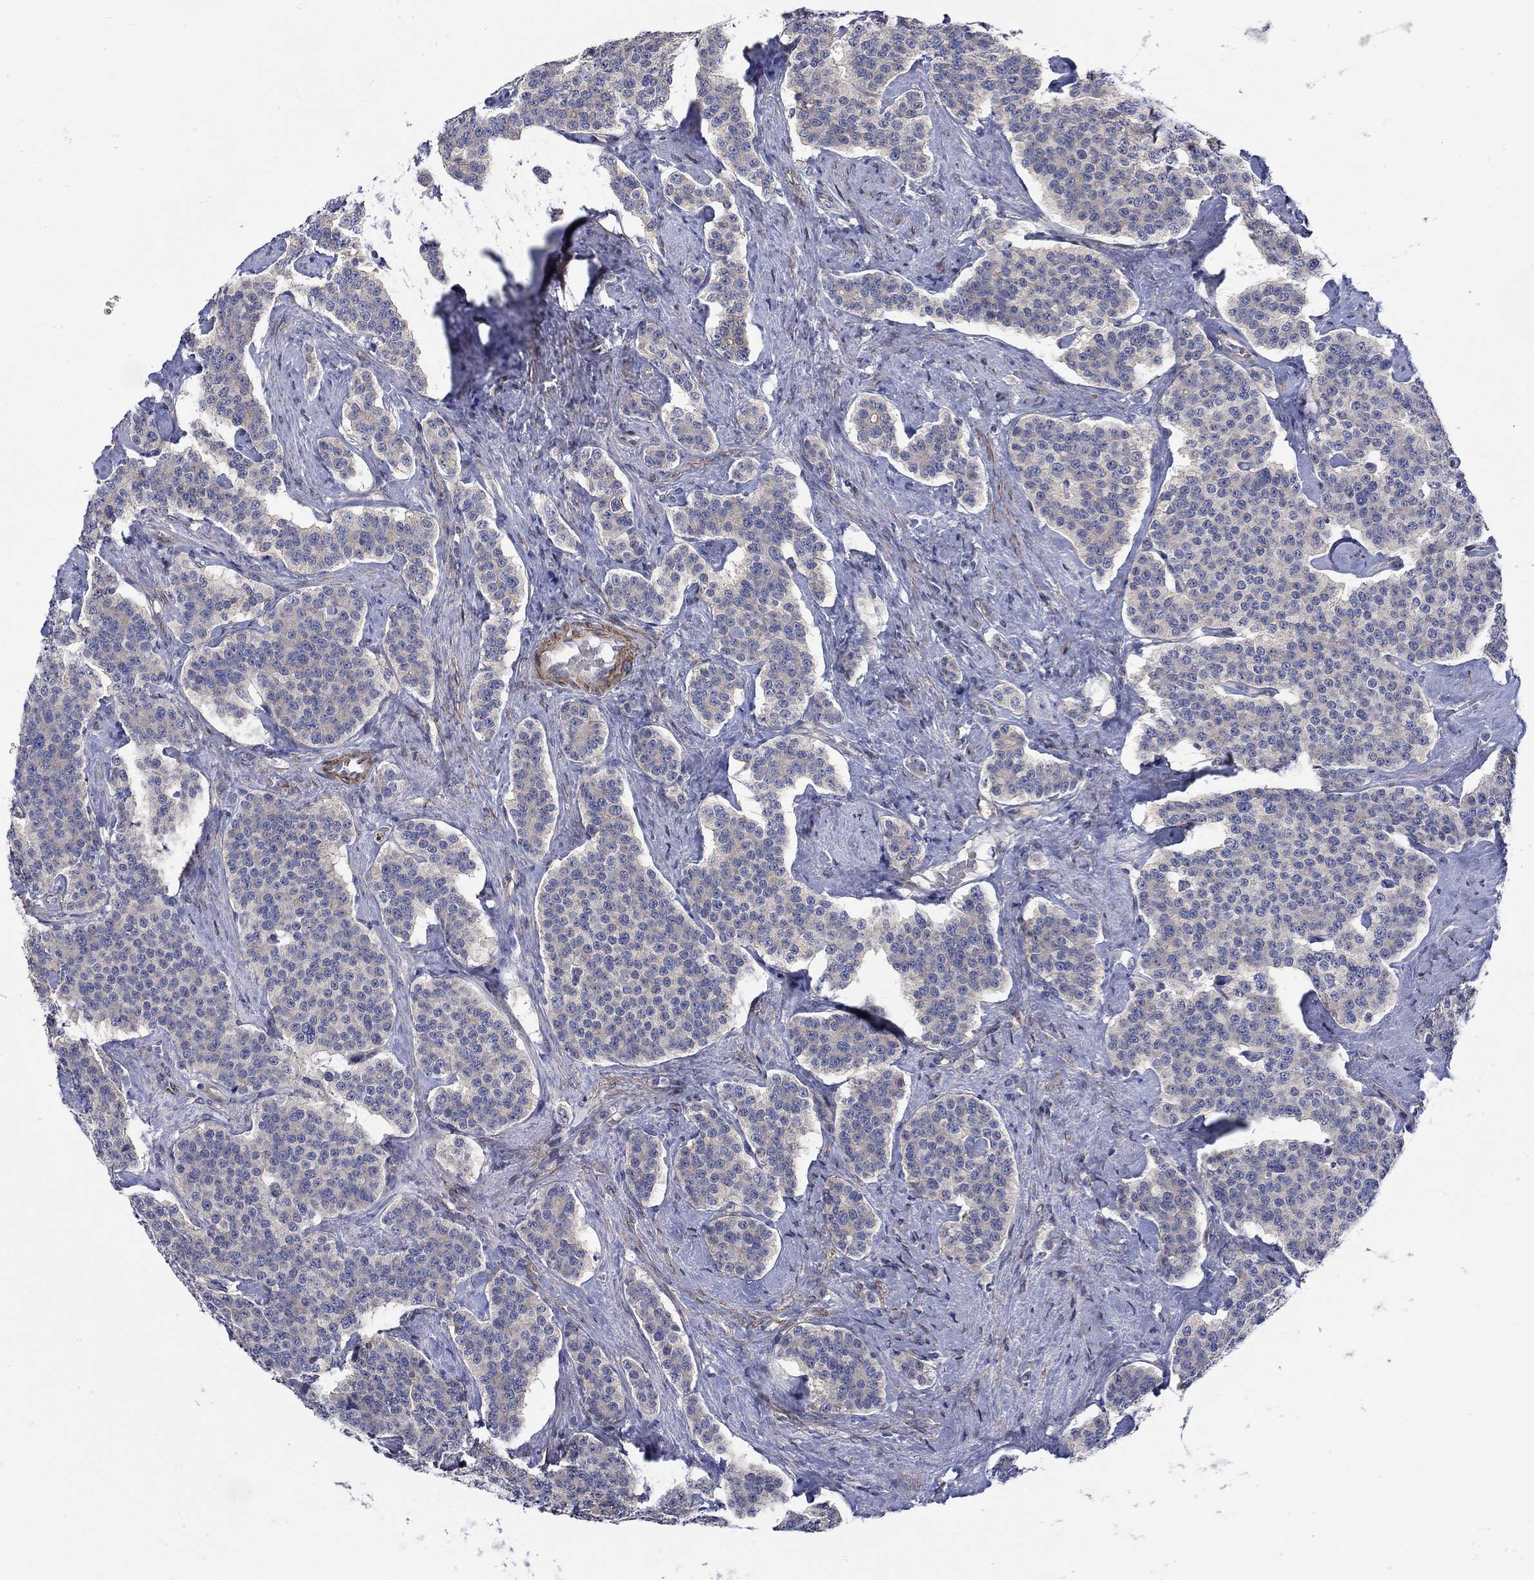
{"staining": {"intensity": "negative", "quantity": "none", "location": "none"}, "tissue": "carcinoid", "cell_type": "Tumor cells", "image_type": "cancer", "snomed": [{"axis": "morphology", "description": "Carcinoid, malignant, NOS"}, {"axis": "topography", "description": "Small intestine"}], "caption": "Tumor cells show no significant protein positivity in malignant carcinoid.", "gene": "SCN7A", "patient": {"sex": "female", "age": 58}}